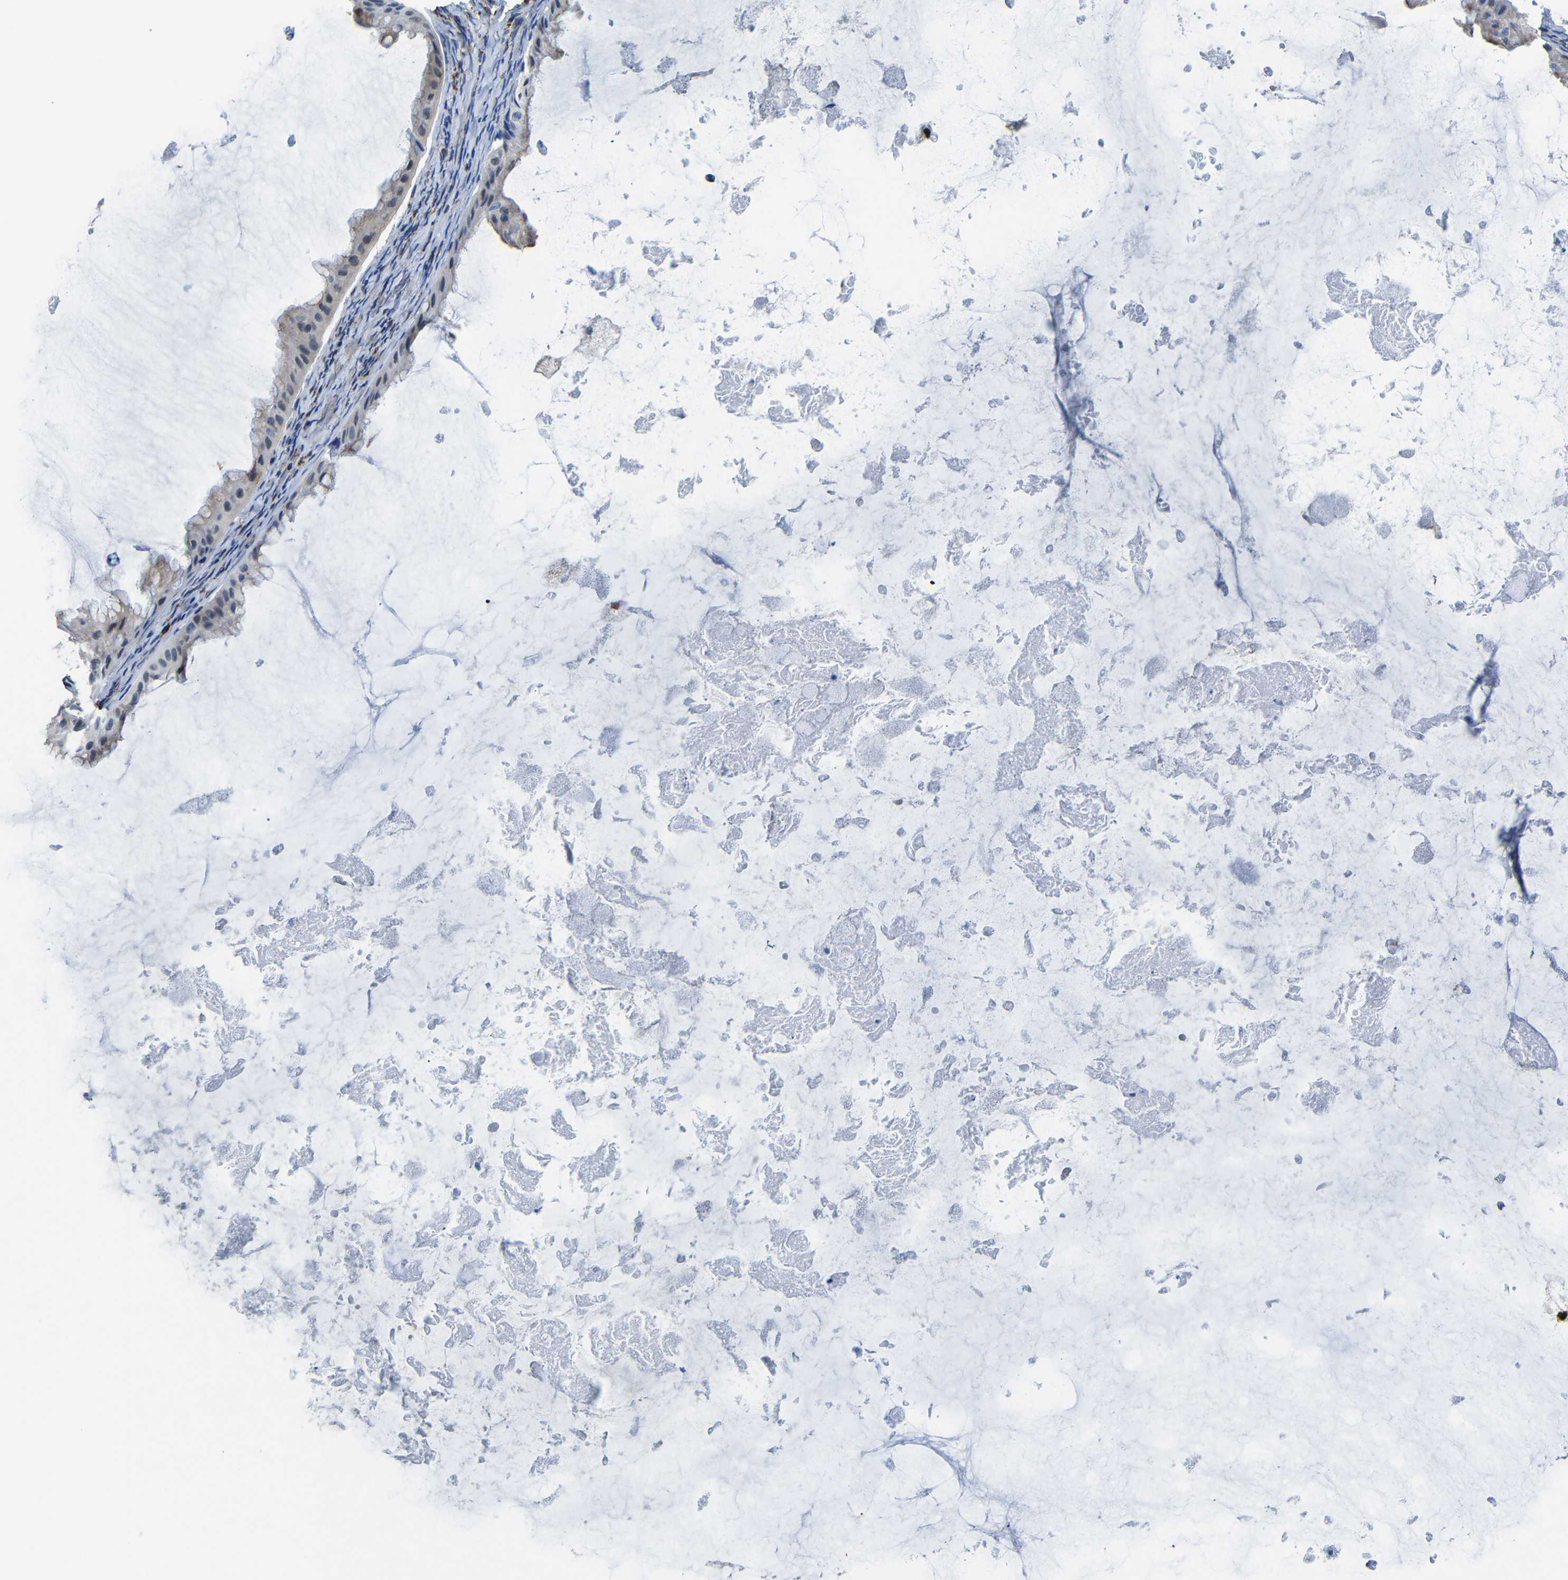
{"staining": {"intensity": "negative", "quantity": "none", "location": "none"}, "tissue": "ovarian cancer", "cell_type": "Tumor cells", "image_type": "cancer", "snomed": [{"axis": "morphology", "description": "Cystadenocarcinoma, mucinous, NOS"}, {"axis": "topography", "description": "Ovary"}], "caption": "Micrograph shows no protein staining in tumor cells of mucinous cystadenocarcinoma (ovarian) tissue.", "gene": "CA5B", "patient": {"sex": "female", "age": 61}}